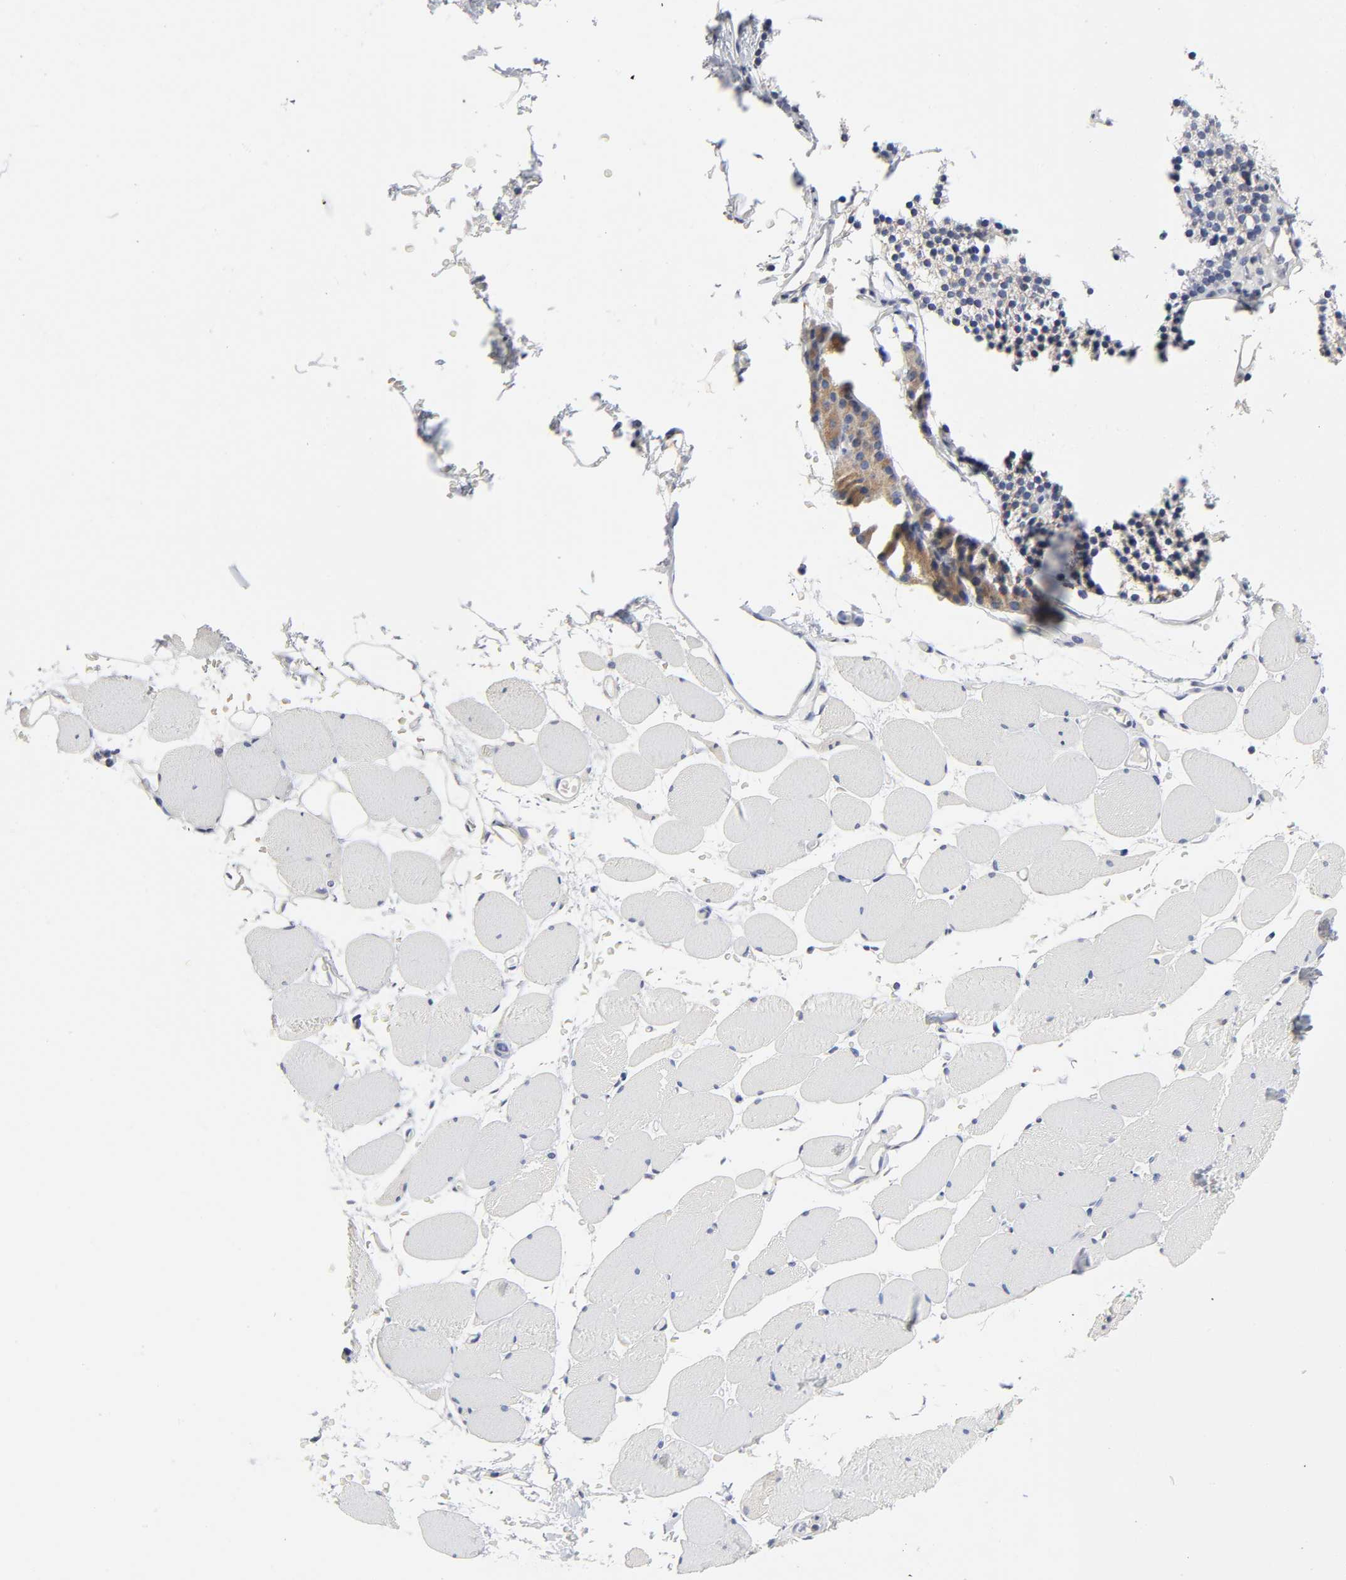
{"staining": {"intensity": "weak", "quantity": "<25%", "location": "cytoplasmic/membranous"}, "tissue": "skeletal muscle", "cell_type": "Myocytes", "image_type": "normal", "snomed": [{"axis": "morphology", "description": "Normal tissue, NOS"}, {"axis": "topography", "description": "Skeletal muscle"}, {"axis": "topography", "description": "Parathyroid gland"}], "caption": "The immunohistochemistry photomicrograph has no significant staining in myocytes of skeletal muscle.", "gene": "AOPEP", "patient": {"sex": "female", "age": 37}}